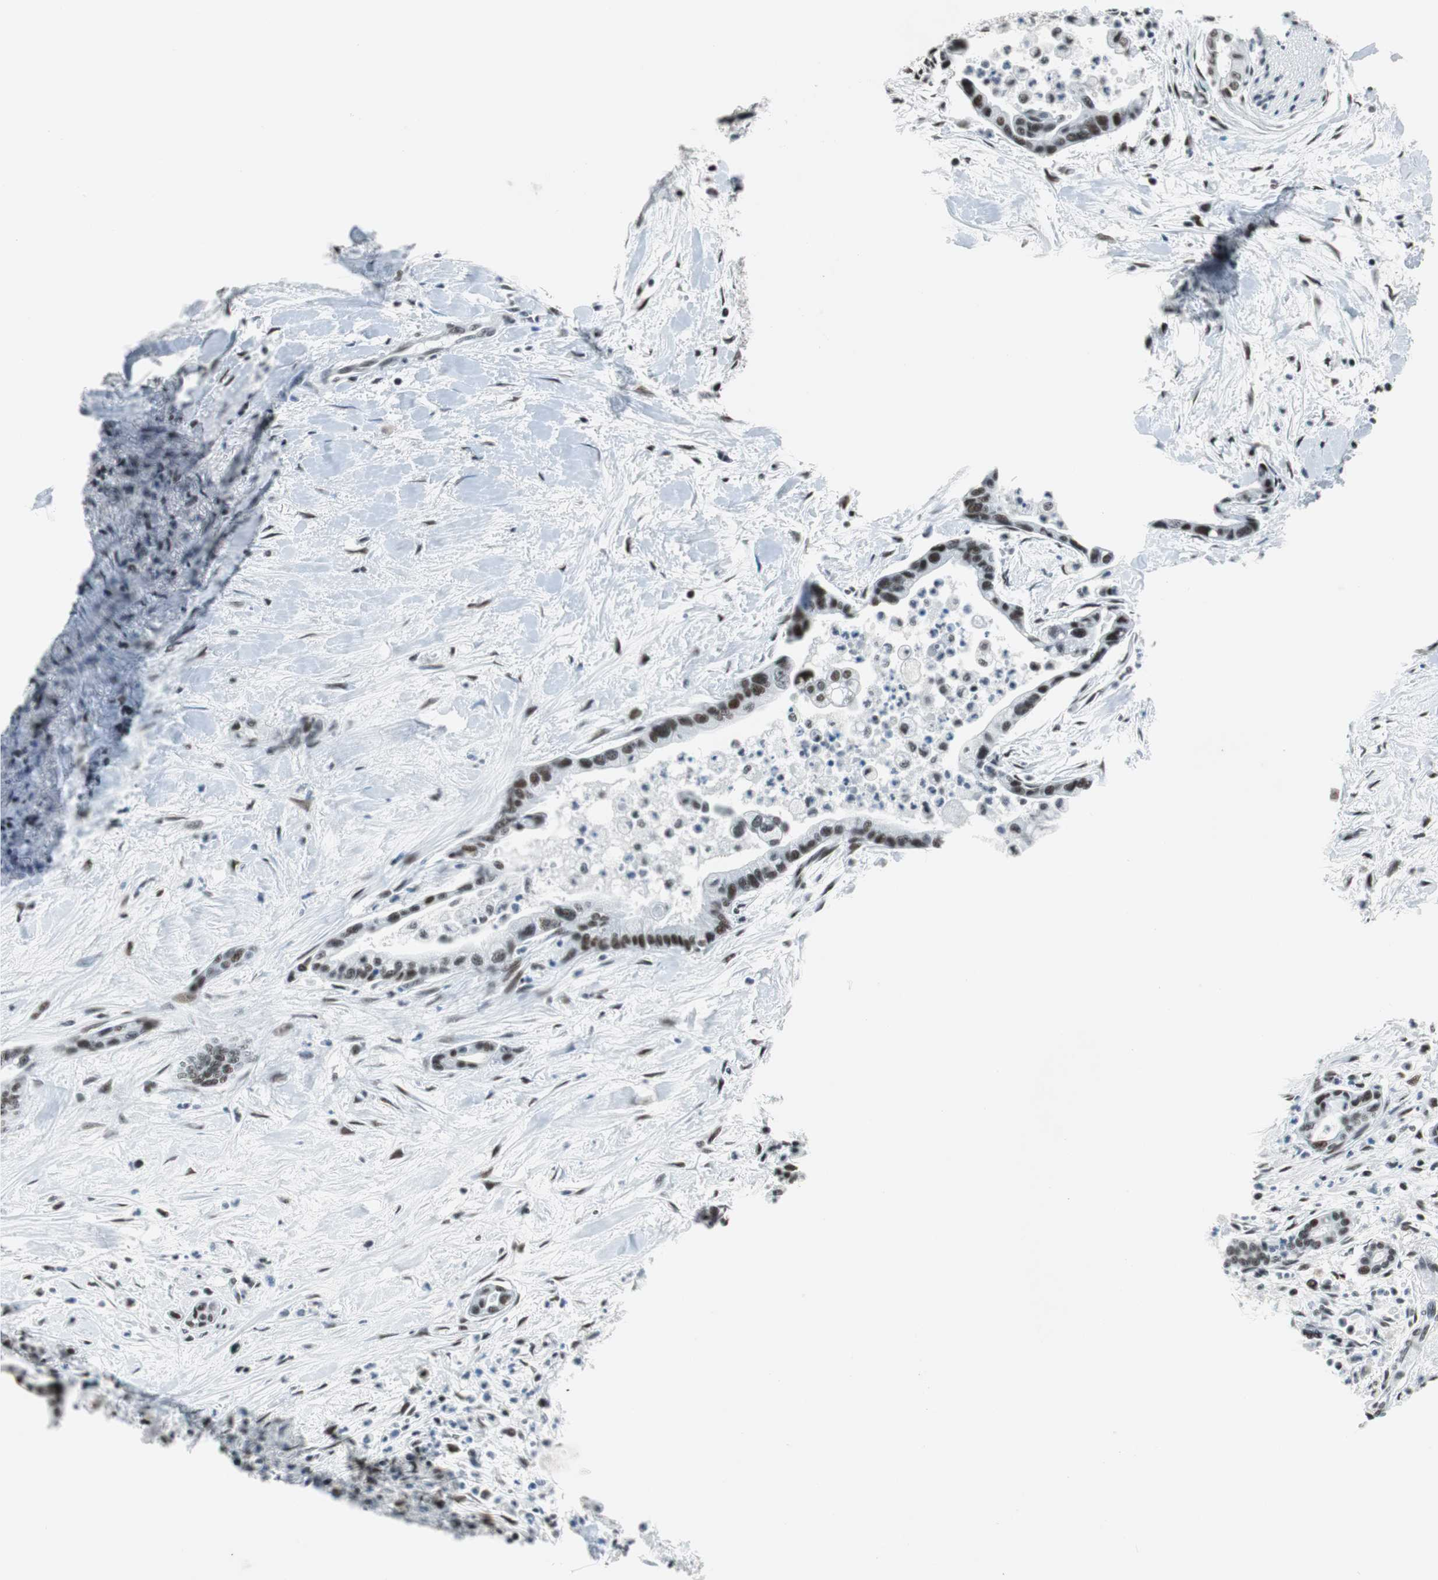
{"staining": {"intensity": "weak", "quantity": "25%-75%", "location": "nuclear"}, "tissue": "pancreatic cancer", "cell_type": "Tumor cells", "image_type": "cancer", "snomed": [{"axis": "morphology", "description": "Adenocarcinoma, NOS"}, {"axis": "topography", "description": "Pancreas"}], "caption": "The histopathology image displays a brown stain indicating the presence of a protein in the nuclear of tumor cells in adenocarcinoma (pancreatic).", "gene": "HDAC3", "patient": {"sex": "male", "age": 70}}